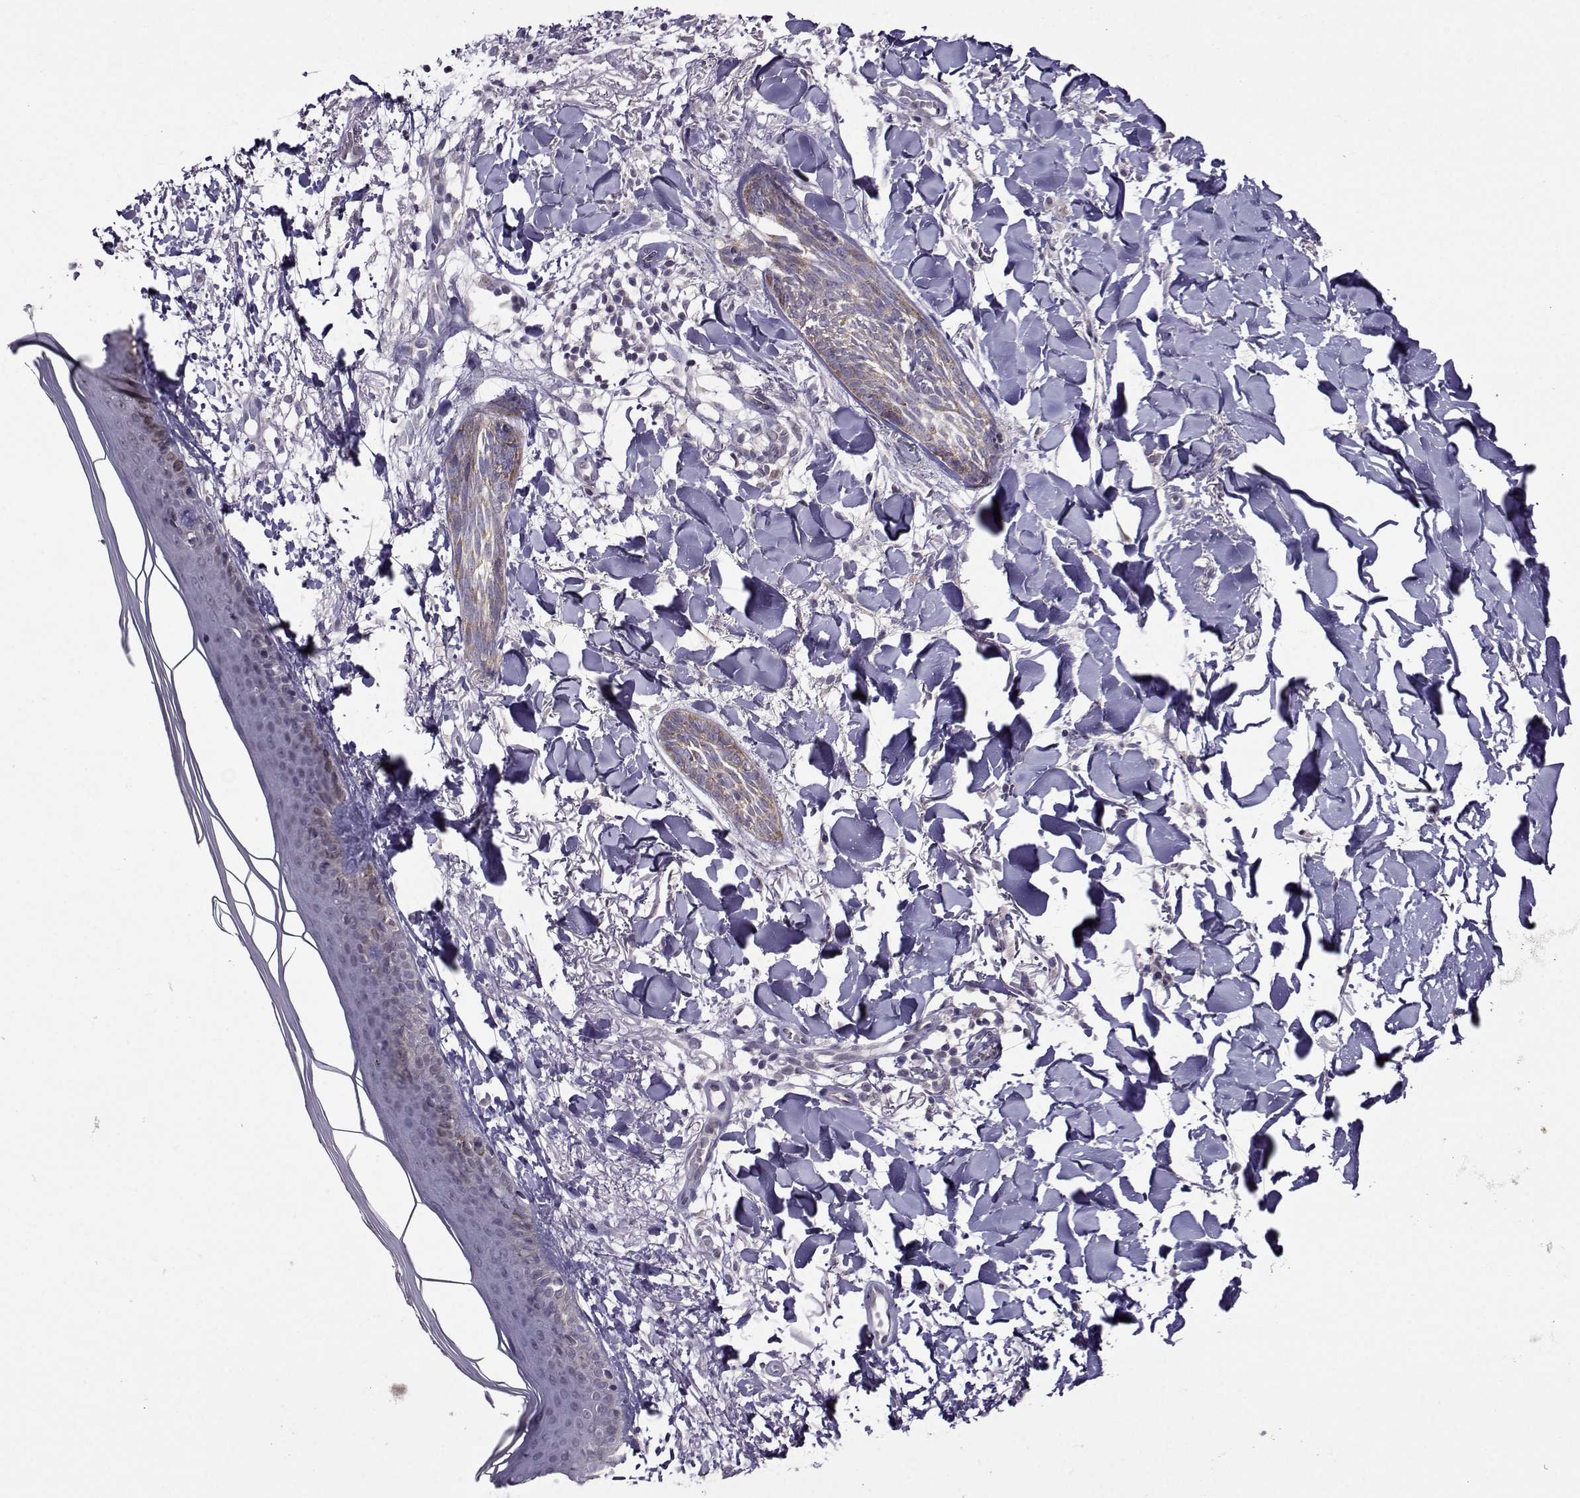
{"staining": {"intensity": "negative", "quantity": "none", "location": "none"}, "tissue": "skin cancer", "cell_type": "Tumor cells", "image_type": "cancer", "snomed": [{"axis": "morphology", "description": "Normal tissue, NOS"}, {"axis": "morphology", "description": "Basal cell carcinoma"}, {"axis": "topography", "description": "Skin"}], "caption": "Tumor cells are negative for brown protein staining in skin cancer (basal cell carcinoma). (DAB (3,3'-diaminobenzidine) IHC with hematoxylin counter stain).", "gene": "DDX20", "patient": {"sex": "male", "age": 84}}